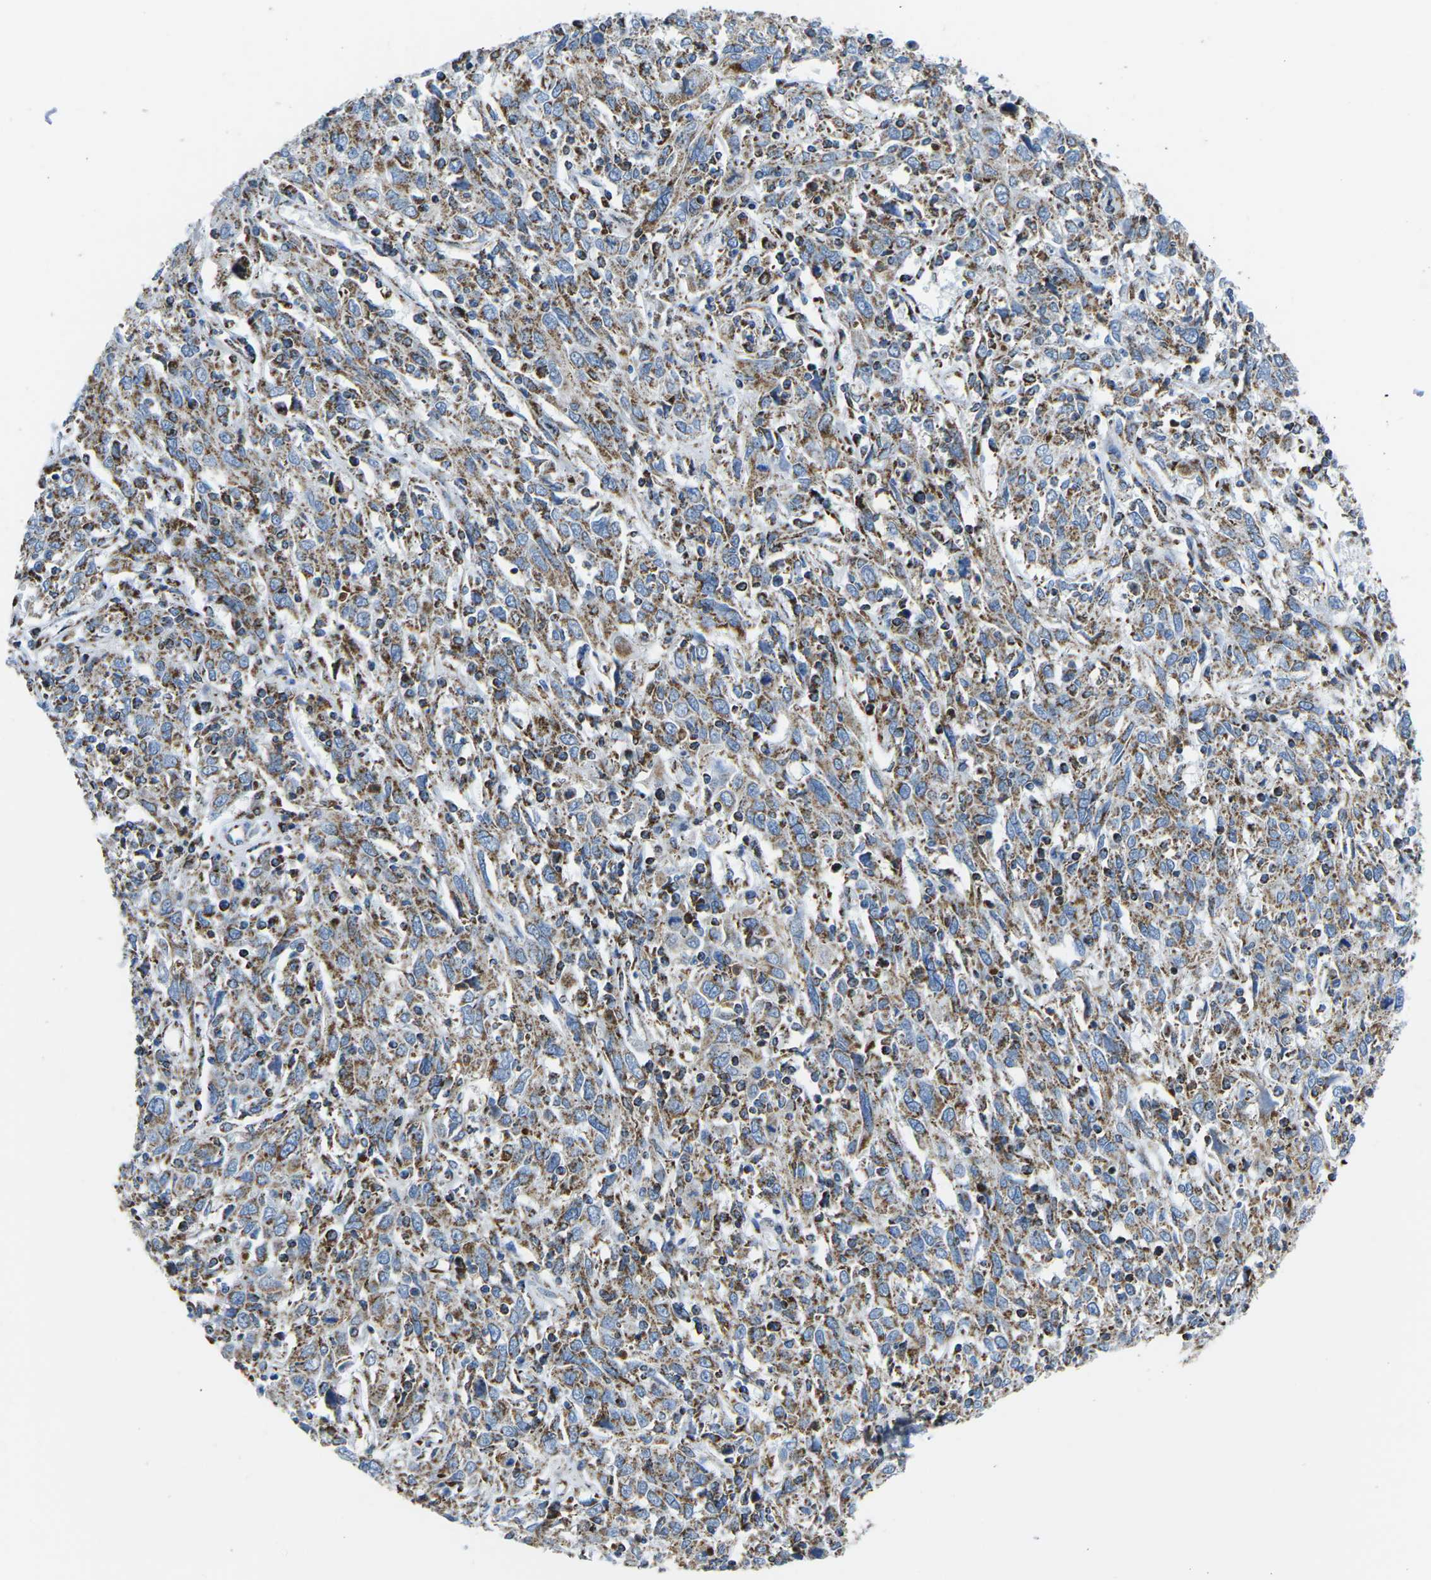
{"staining": {"intensity": "strong", "quantity": "25%-75%", "location": "cytoplasmic/membranous"}, "tissue": "cervical cancer", "cell_type": "Tumor cells", "image_type": "cancer", "snomed": [{"axis": "morphology", "description": "Squamous cell carcinoma, NOS"}, {"axis": "topography", "description": "Cervix"}], "caption": "Immunohistochemical staining of human cervical cancer (squamous cell carcinoma) demonstrates high levels of strong cytoplasmic/membranous positivity in about 25%-75% of tumor cells.", "gene": "COX6C", "patient": {"sex": "female", "age": 46}}